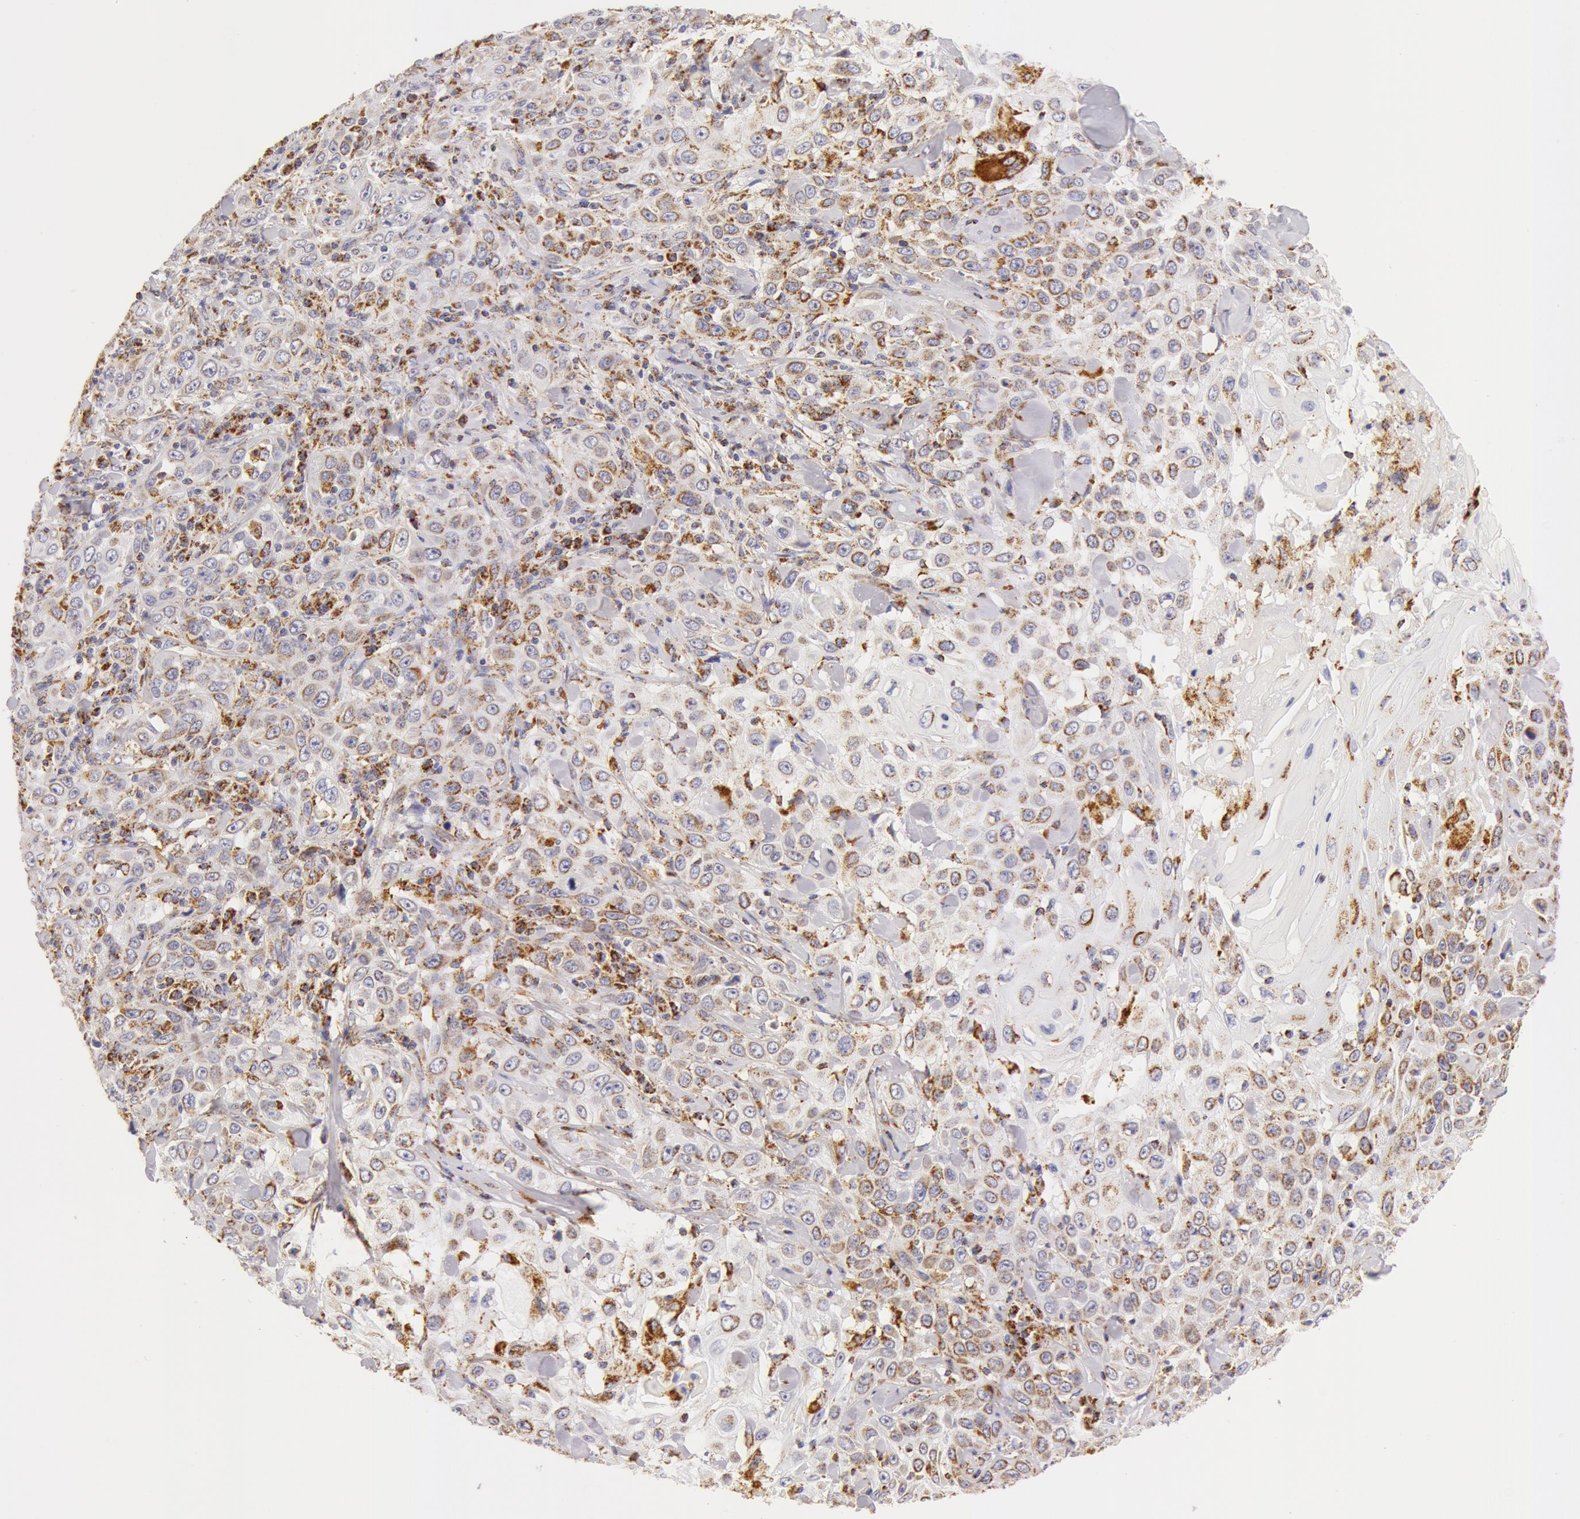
{"staining": {"intensity": "moderate", "quantity": "25%-75%", "location": "cytoplasmic/membranous"}, "tissue": "skin cancer", "cell_type": "Tumor cells", "image_type": "cancer", "snomed": [{"axis": "morphology", "description": "Squamous cell carcinoma, NOS"}, {"axis": "topography", "description": "Skin"}], "caption": "An IHC photomicrograph of neoplastic tissue is shown. Protein staining in brown shows moderate cytoplasmic/membranous positivity in skin cancer (squamous cell carcinoma) within tumor cells.", "gene": "ATP5F1B", "patient": {"sex": "male", "age": 84}}